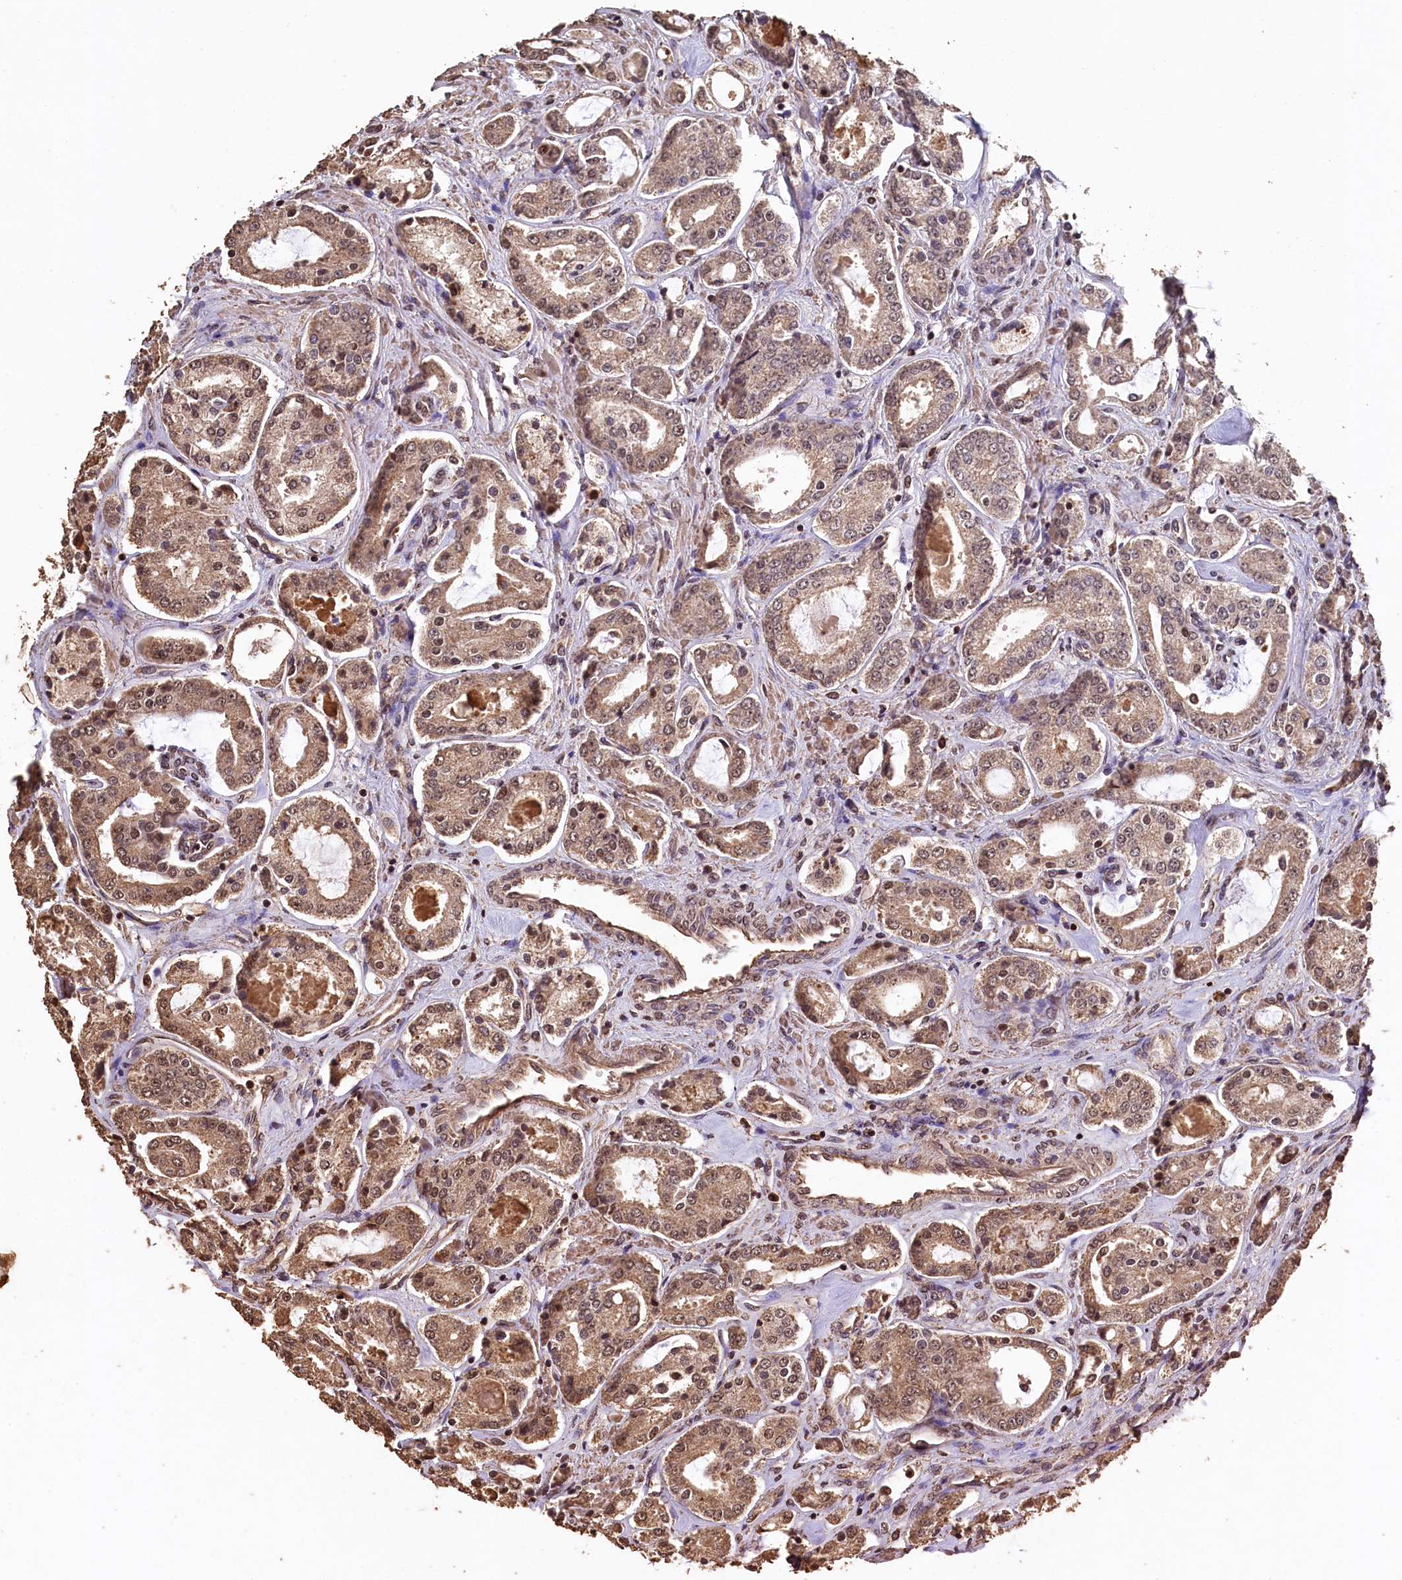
{"staining": {"intensity": "moderate", "quantity": ">75%", "location": "cytoplasmic/membranous,nuclear"}, "tissue": "prostate cancer", "cell_type": "Tumor cells", "image_type": "cancer", "snomed": [{"axis": "morphology", "description": "Adenocarcinoma, Low grade"}, {"axis": "topography", "description": "Prostate"}], "caption": "Protein analysis of prostate cancer (adenocarcinoma (low-grade)) tissue exhibits moderate cytoplasmic/membranous and nuclear positivity in about >75% of tumor cells.", "gene": "CEP57L1", "patient": {"sex": "male", "age": 68}}